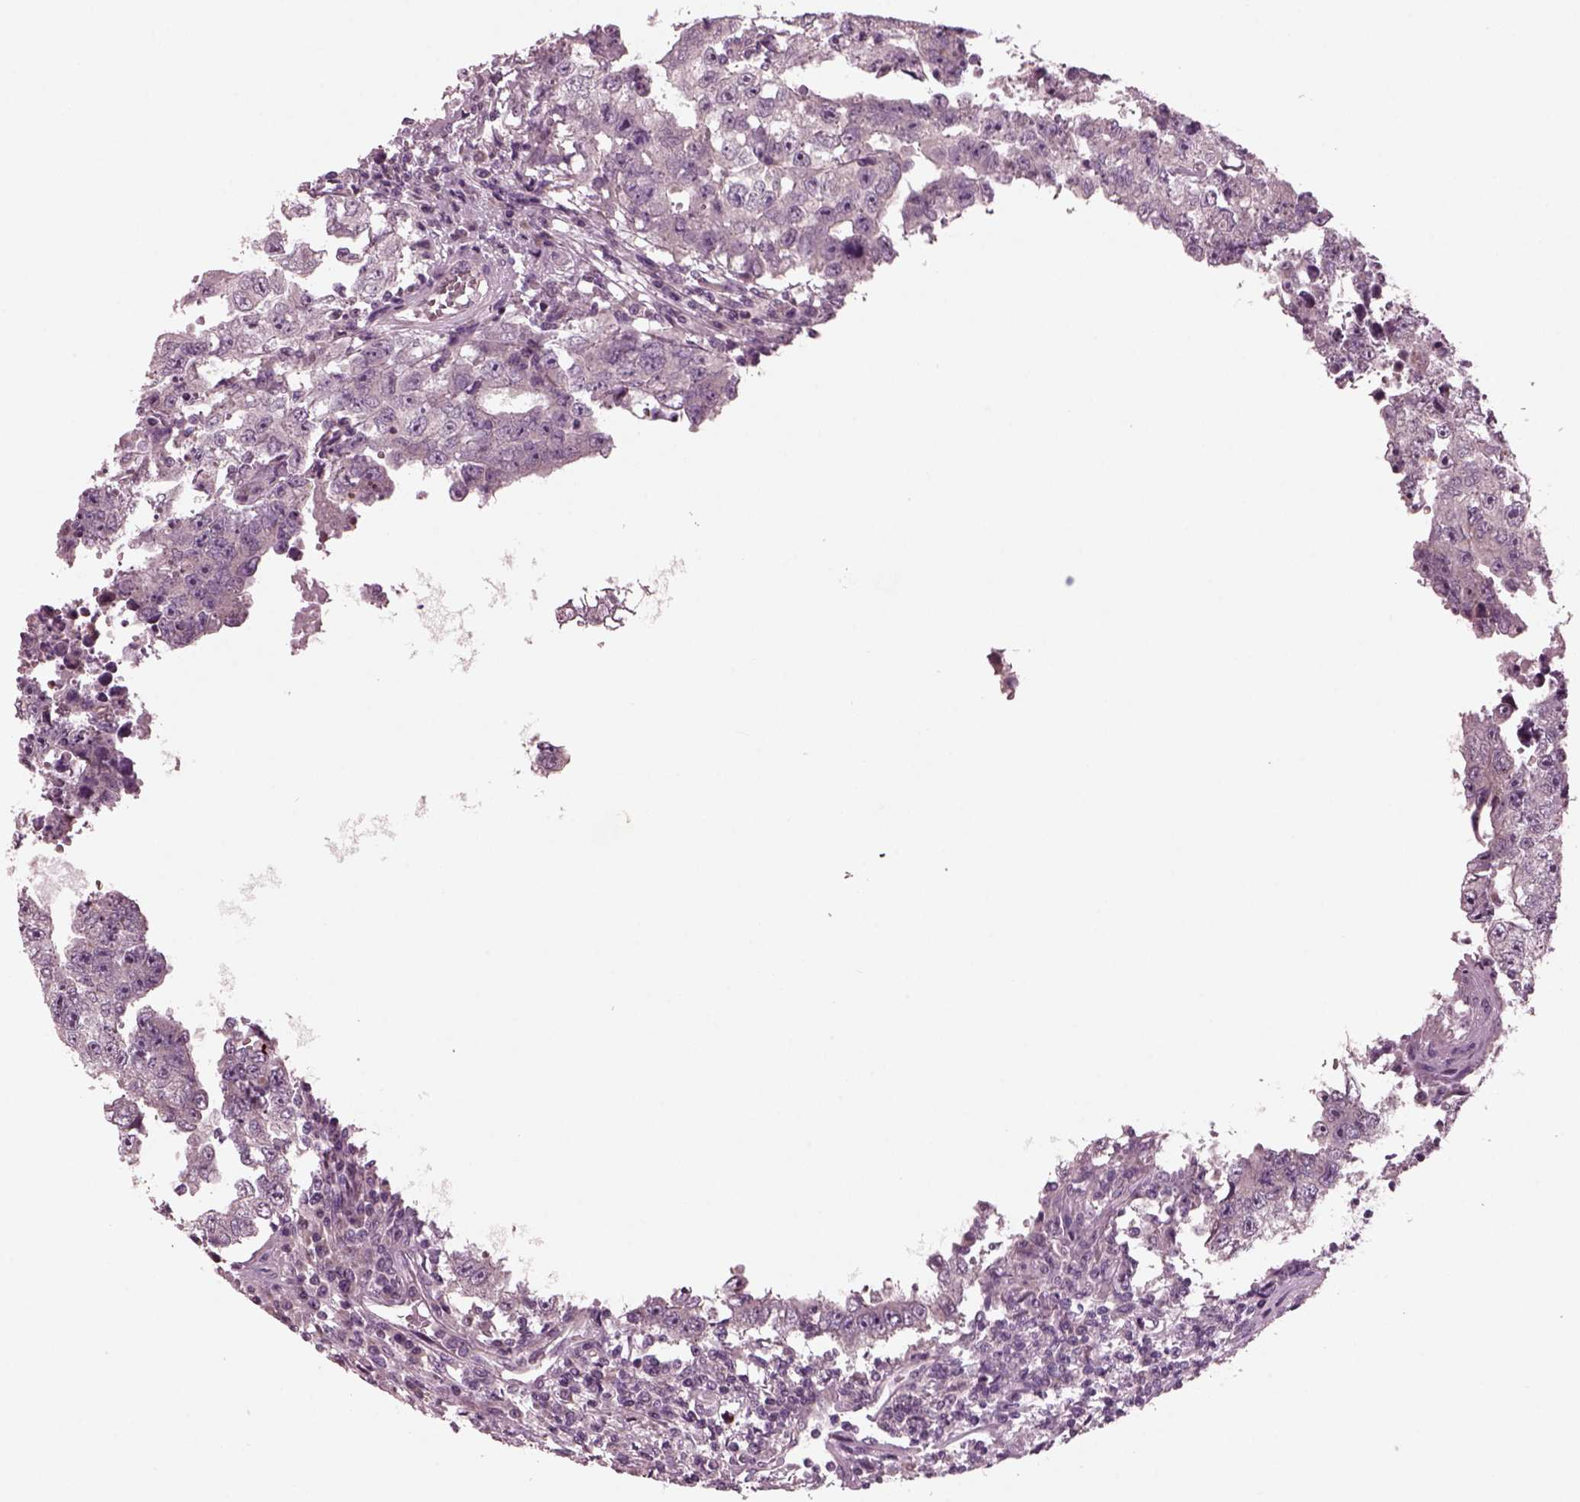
{"staining": {"intensity": "weak", "quantity": "25%-75%", "location": "cytoplasmic/membranous"}, "tissue": "testis cancer", "cell_type": "Tumor cells", "image_type": "cancer", "snomed": [{"axis": "morphology", "description": "Carcinoma, Embryonal, NOS"}, {"axis": "topography", "description": "Testis"}], "caption": "A brown stain highlights weak cytoplasmic/membranous staining of a protein in human testis embryonal carcinoma tumor cells.", "gene": "AP4M1", "patient": {"sex": "male", "age": 36}}